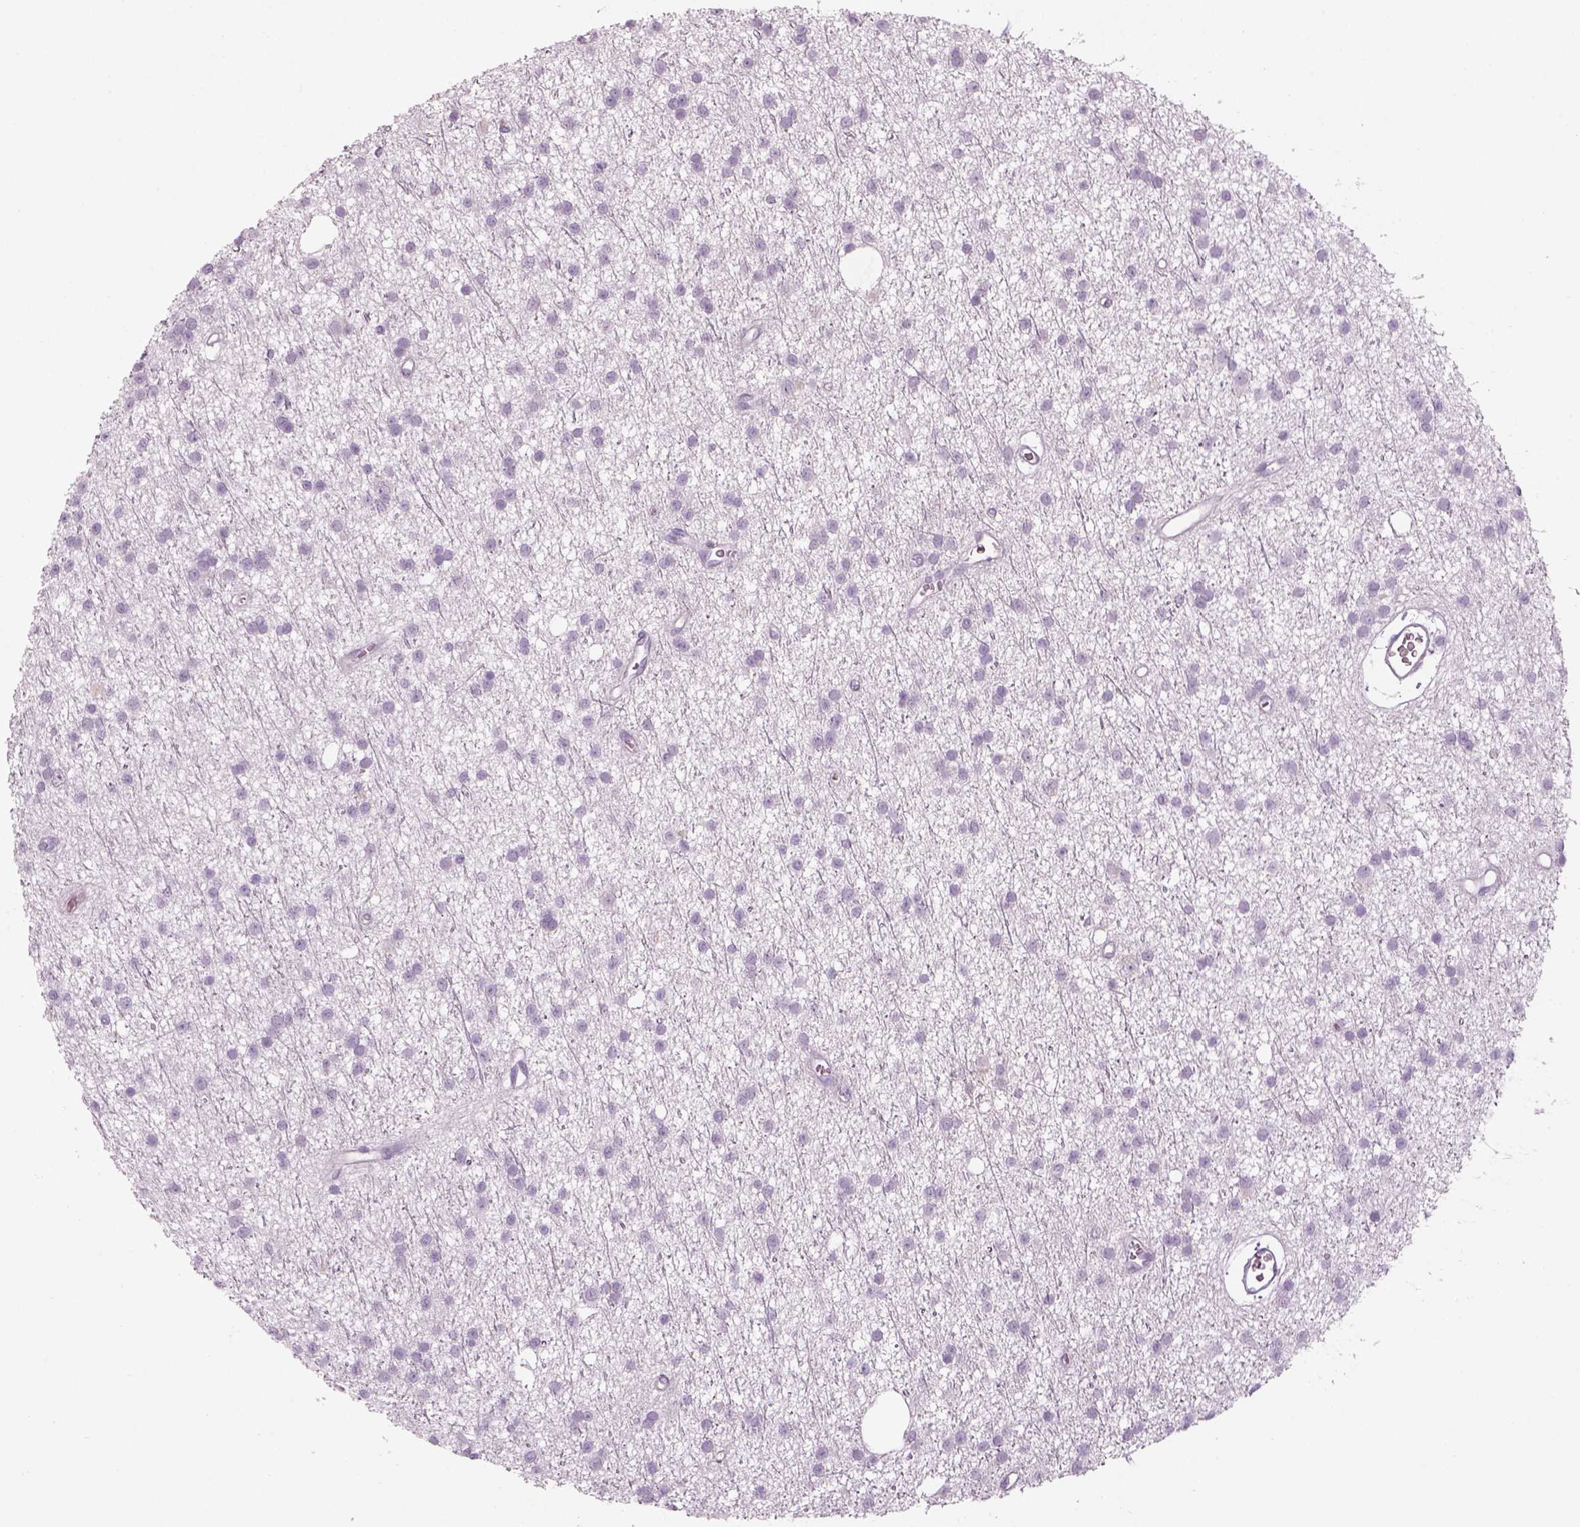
{"staining": {"intensity": "negative", "quantity": "none", "location": "none"}, "tissue": "glioma", "cell_type": "Tumor cells", "image_type": "cancer", "snomed": [{"axis": "morphology", "description": "Glioma, malignant, Low grade"}, {"axis": "topography", "description": "Brain"}], "caption": "IHC of low-grade glioma (malignant) shows no expression in tumor cells.", "gene": "PABPC1L2B", "patient": {"sex": "male", "age": 27}}